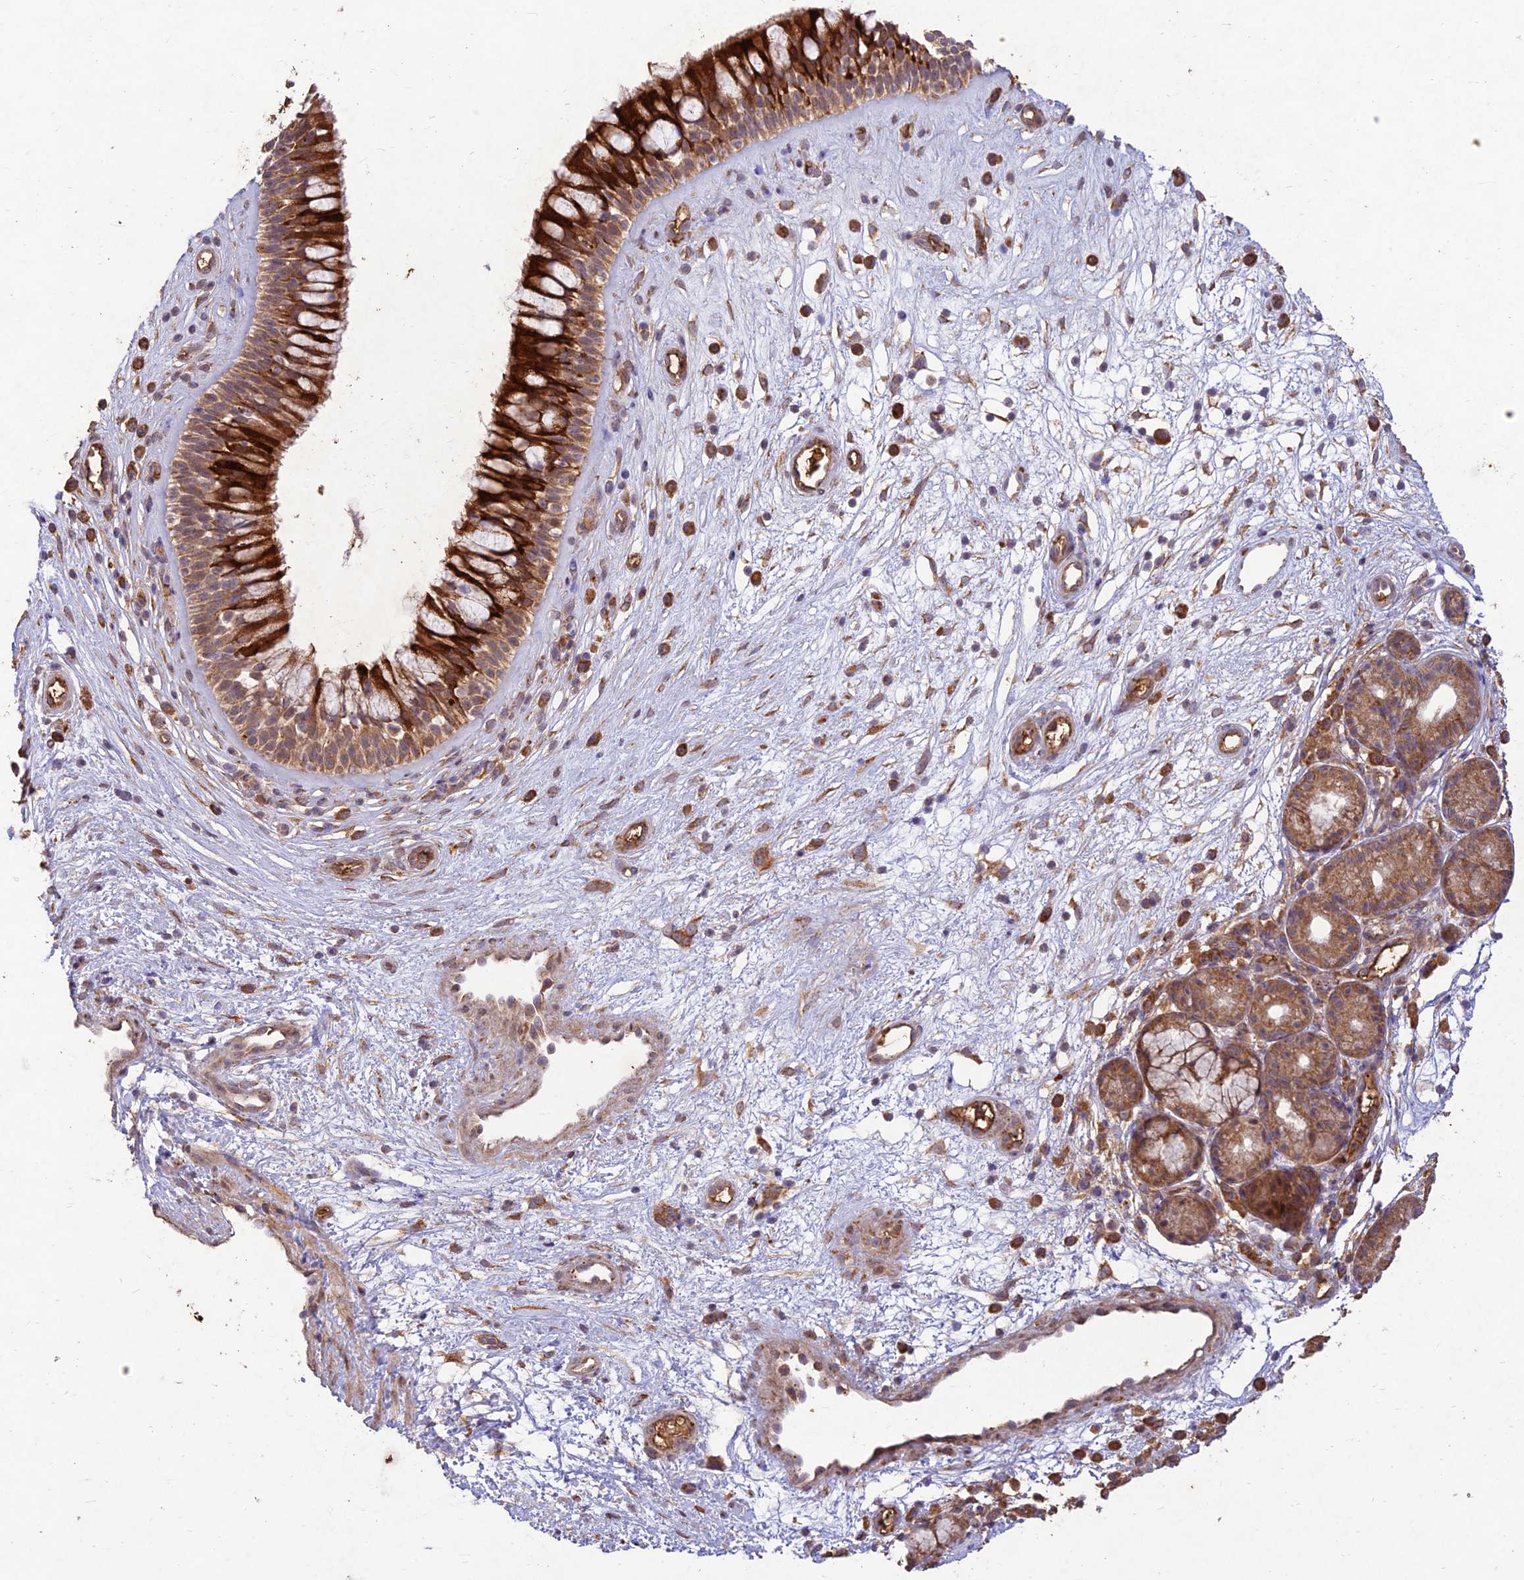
{"staining": {"intensity": "strong", "quantity": ">75%", "location": "cytoplasmic/membranous"}, "tissue": "nasopharynx", "cell_type": "Respiratory epithelial cells", "image_type": "normal", "snomed": [{"axis": "morphology", "description": "Normal tissue, NOS"}, {"axis": "topography", "description": "Nasopharynx"}], "caption": "This image displays IHC staining of unremarkable nasopharynx, with high strong cytoplasmic/membranous staining in approximately >75% of respiratory epithelial cells.", "gene": "PPP1R11", "patient": {"sex": "male", "age": 32}}